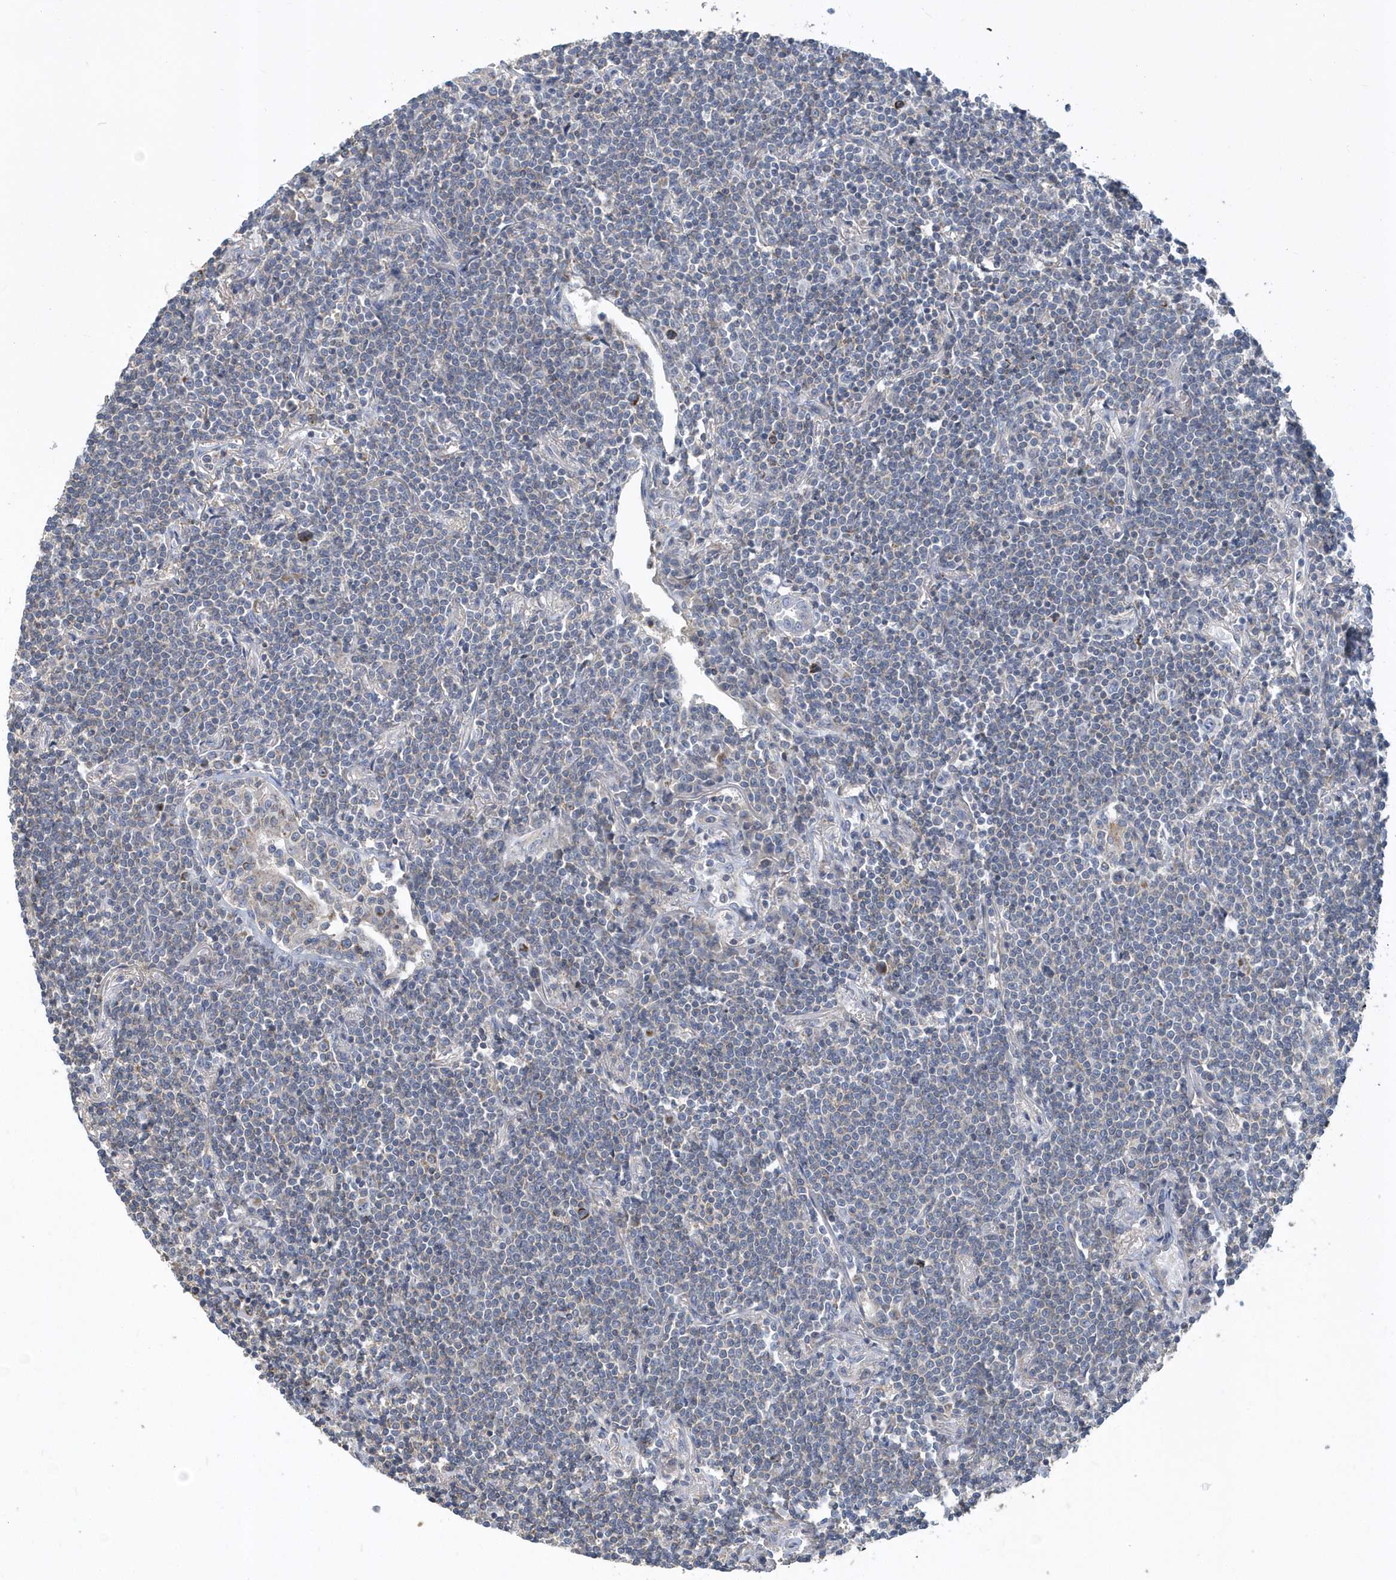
{"staining": {"intensity": "negative", "quantity": "none", "location": "none"}, "tissue": "lymphoma", "cell_type": "Tumor cells", "image_type": "cancer", "snomed": [{"axis": "morphology", "description": "Malignant lymphoma, non-Hodgkin's type, Low grade"}, {"axis": "topography", "description": "Lung"}], "caption": "Tumor cells are negative for protein expression in human lymphoma.", "gene": "TRAIP", "patient": {"sex": "female", "age": 71}}